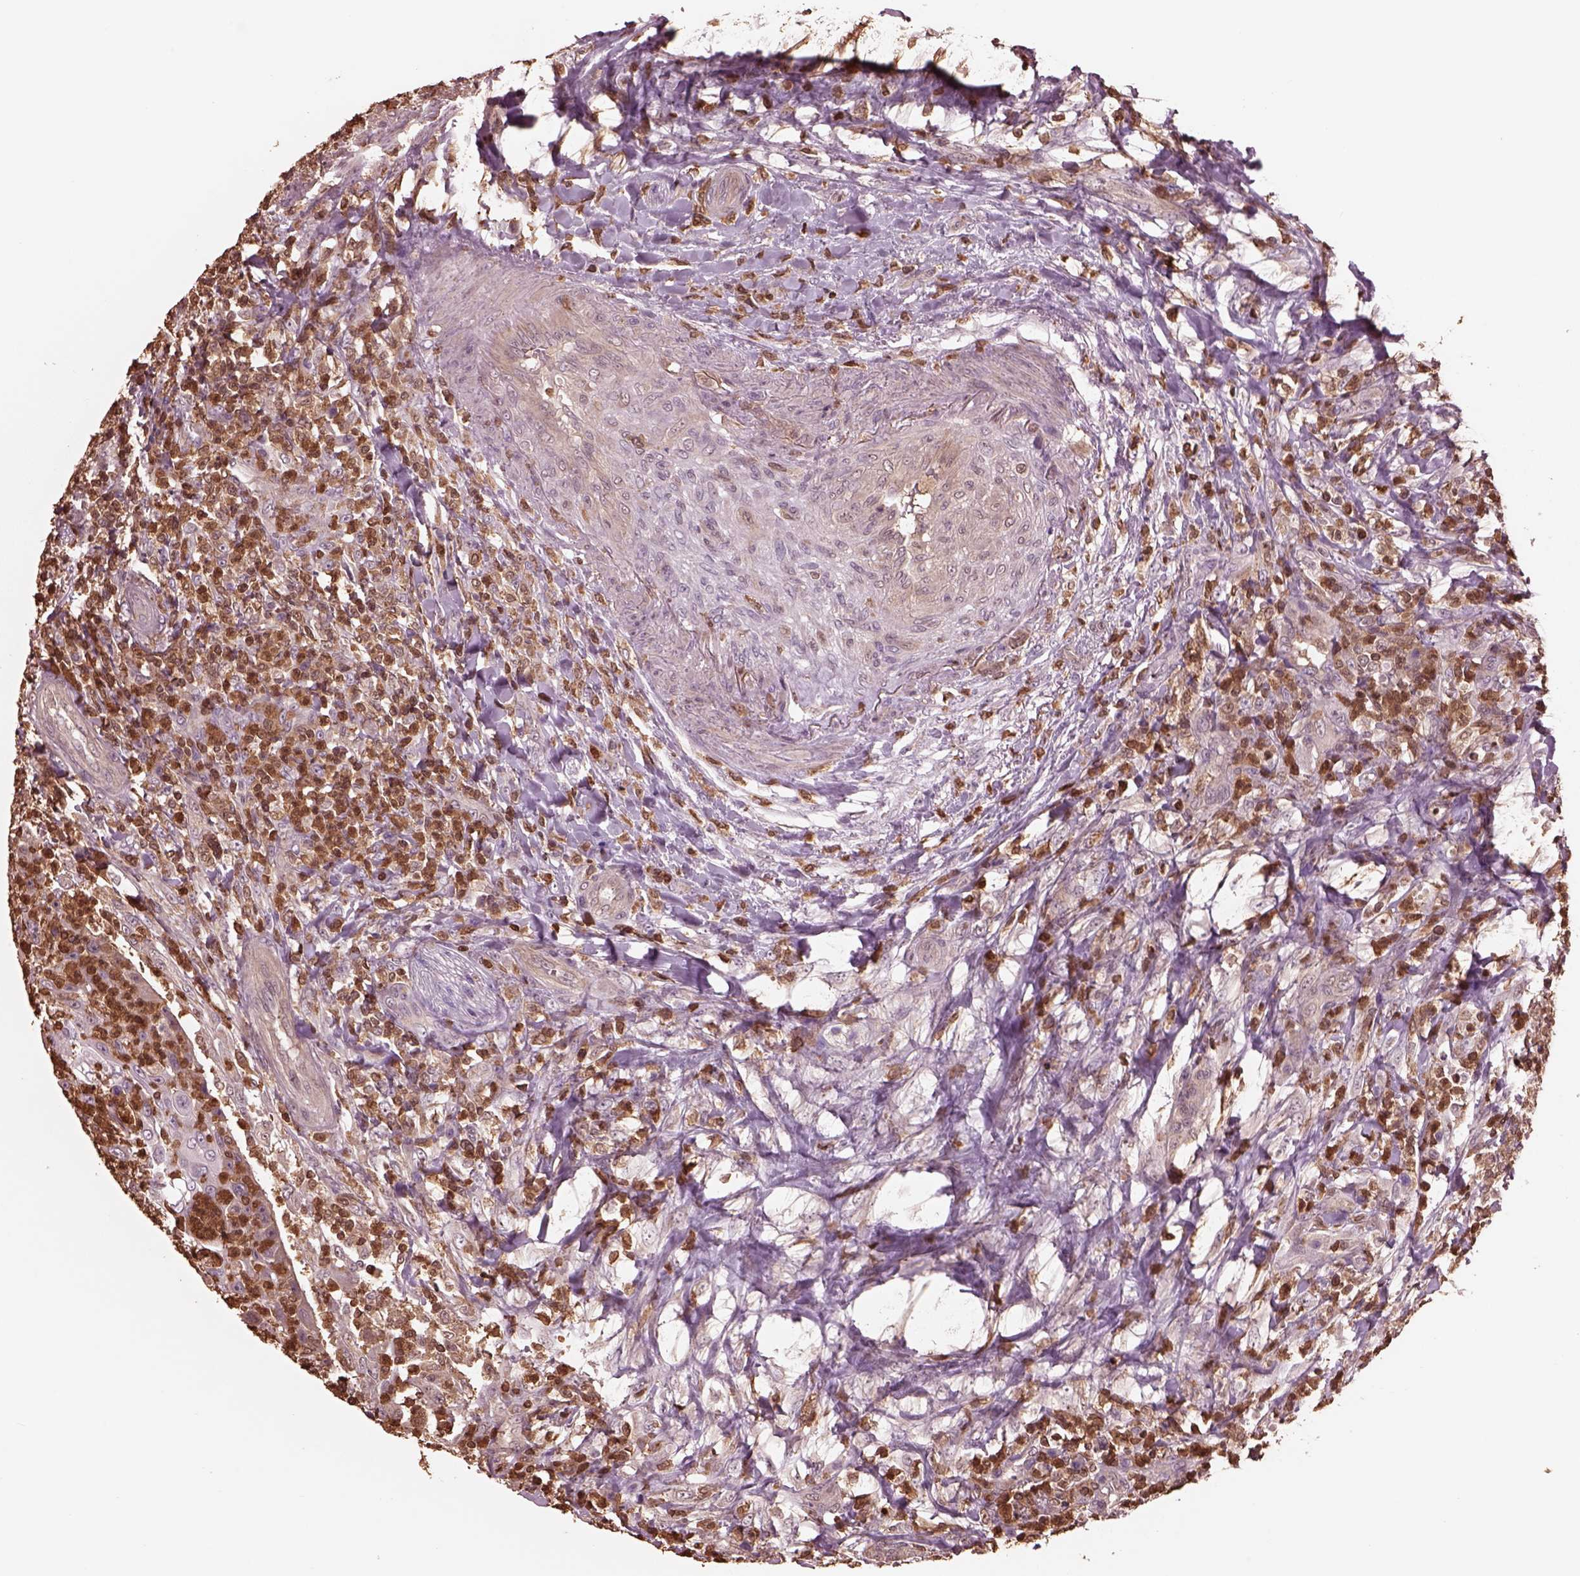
{"staining": {"intensity": "weak", "quantity": "25%-75%", "location": "cytoplasmic/membranous"}, "tissue": "head and neck cancer", "cell_type": "Tumor cells", "image_type": "cancer", "snomed": [{"axis": "morphology", "description": "Squamous cell carcinoma, NOS"}, {"axis": "topography", "description": "Head-Neck"}], "caption": "Brown immunohistochemical staining in human squamous cell carcinoma (head and neck) exhibits weak cytoplasmic/membranous positivity in approximately 25%-75% of tumor cells.", "gene": "IL31RA", "patient": {"sex": "male", "age": 69}}